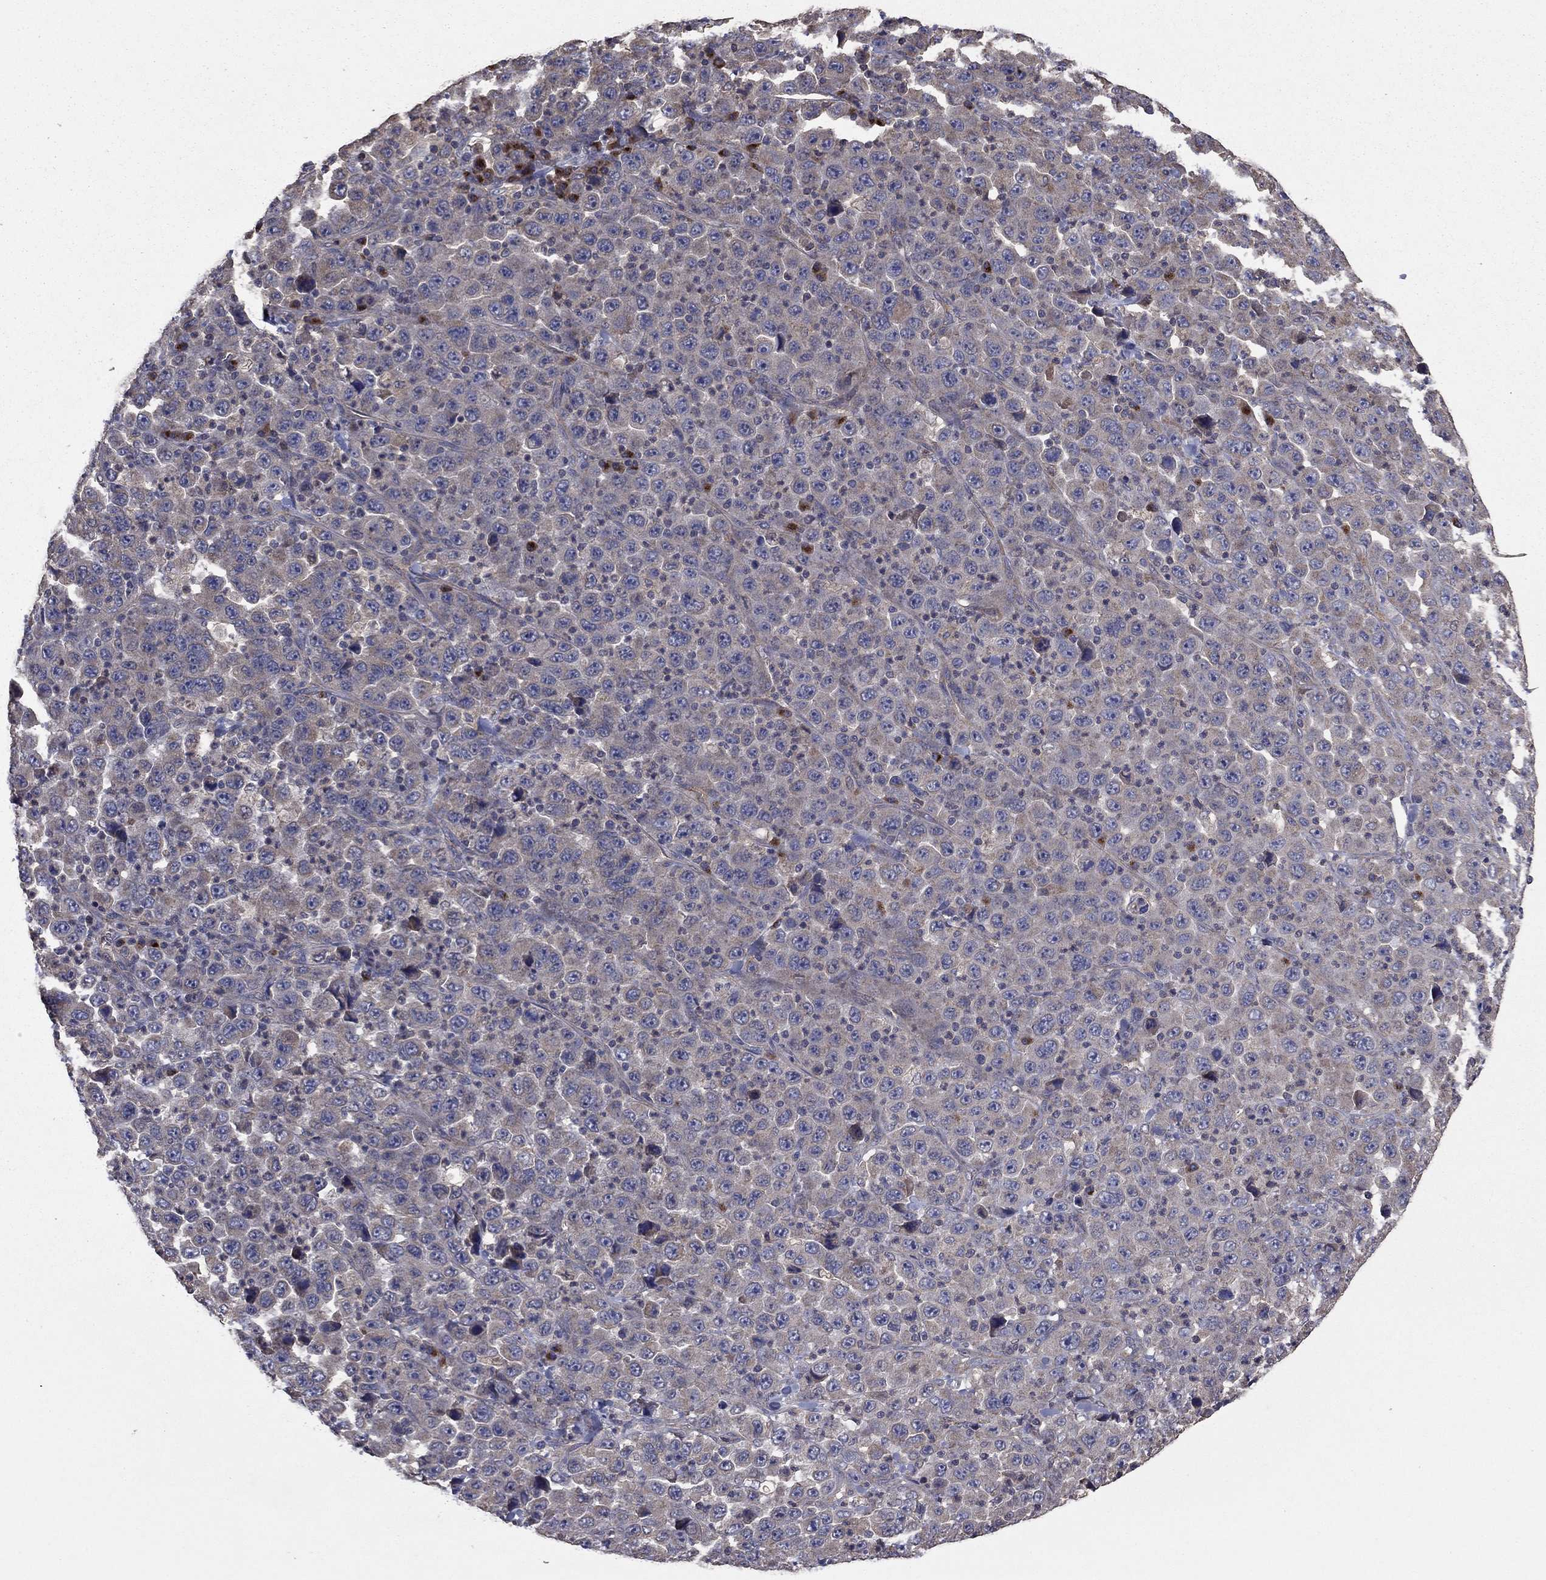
{"staining": {"intensity": "negative", "quantity": "none", "location": "none"}, "tissue": "stomach cancer", "cell_type": "Tumor cells", "image_type": "cancer", "snomed": [{"axis": "morphology", "description": "Normal tissue, NOS"}, {"axis": "morphology", "description": "Adenocarcinoma, NOS"}, {"axis": "topography", "description": "Stomach, upper"}, {"axis": "topography", "description": "Stomach"}], "caption": "A micrograph of stomach cancer (adenocarcinoma) stained for a protein exhibits no brown staining in tumor cells. Nuclei are stained in blue.", "gene": "FLT4", "patient": {"sex": "male", "age": 59}}